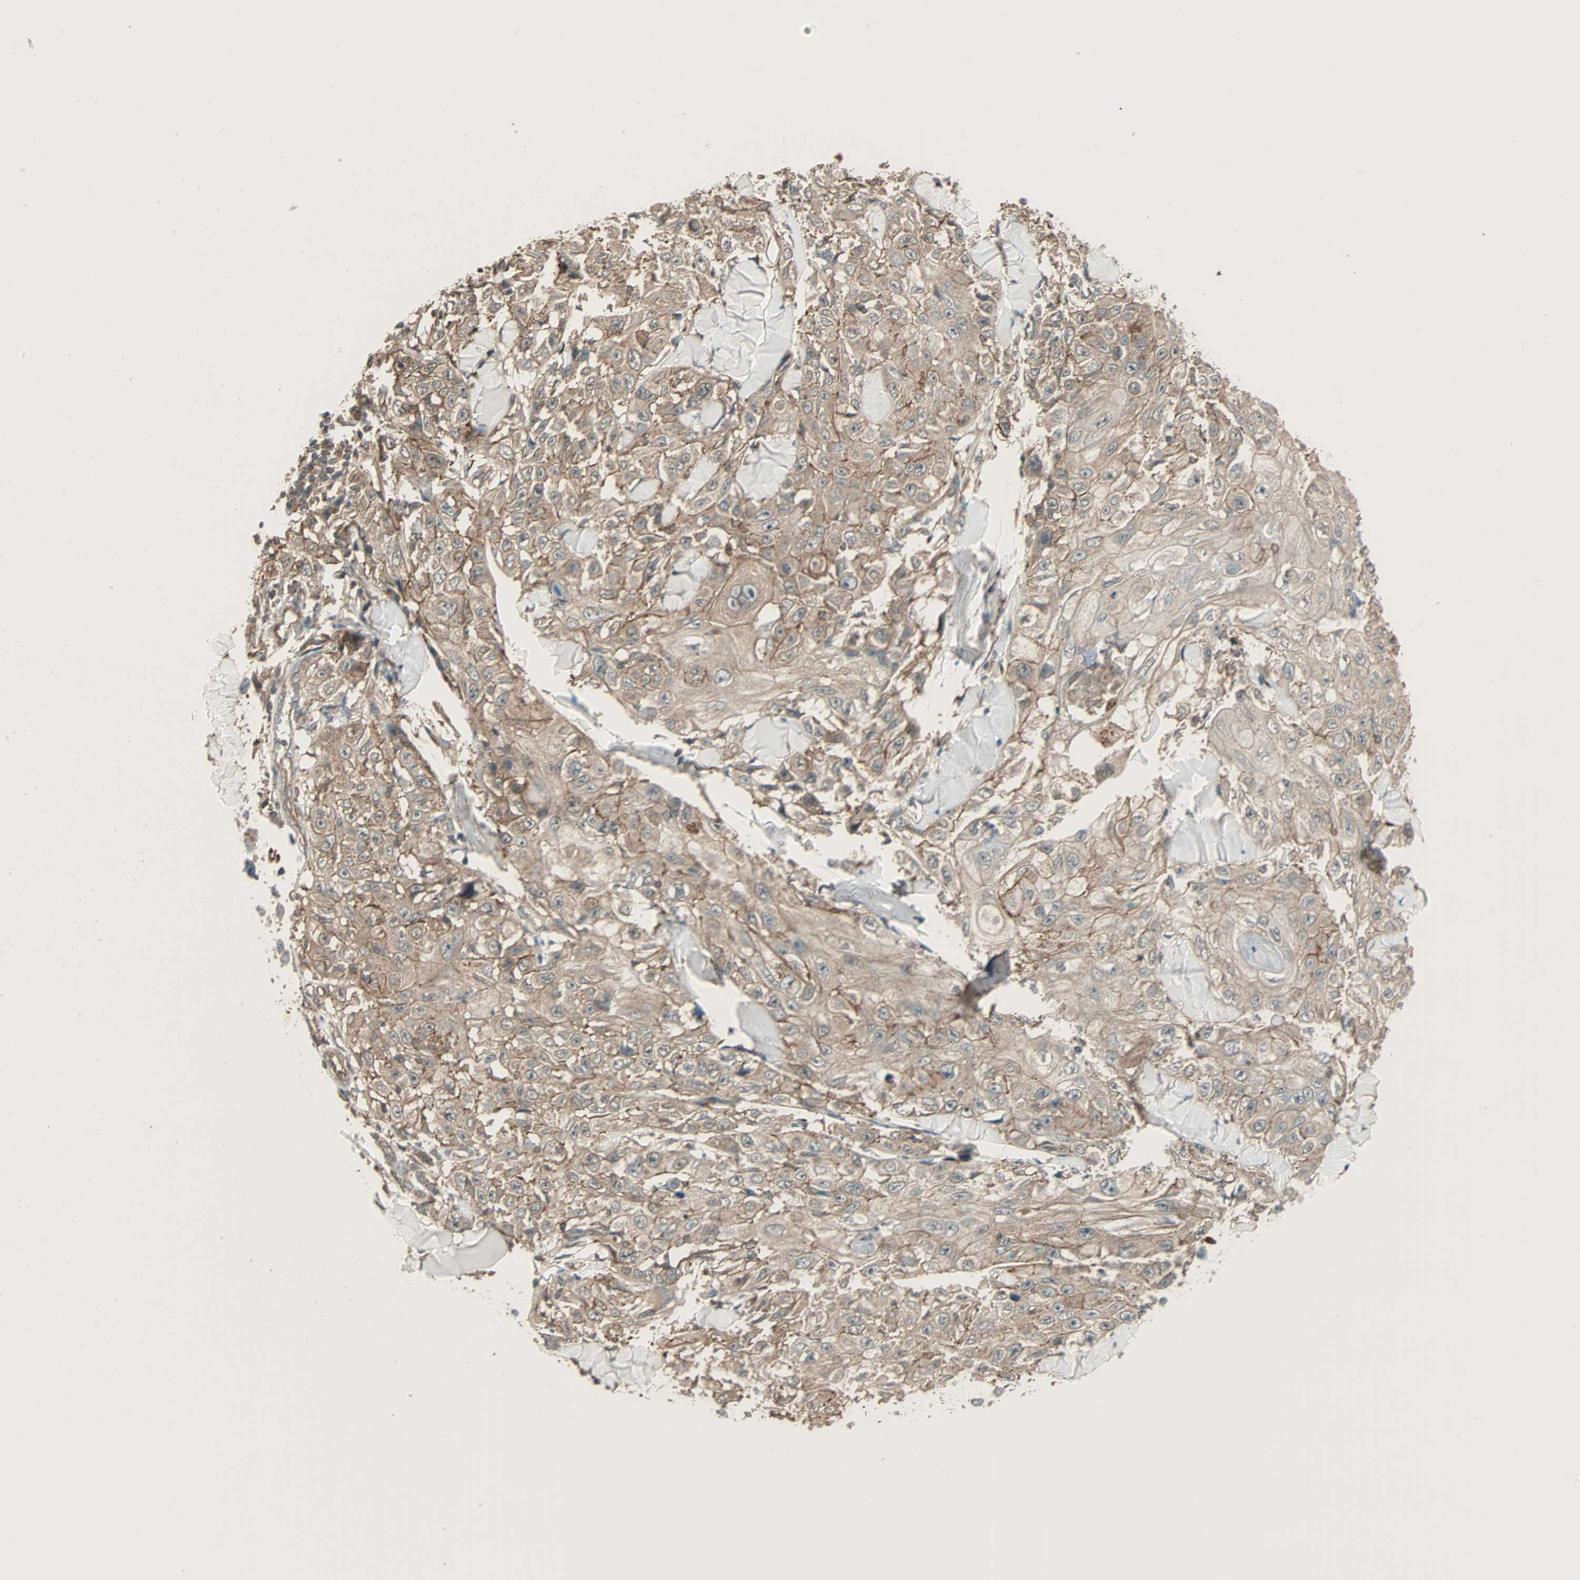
{"staining": {"intensity": "weak", "quantity": ">75%", "location": "cytoplasmic/membranous"}, "tissue": "skin cancer", "cell_type": "Tumor cells", "image_type": "cancer", "snomed": [{"axis": "morphology", "description": "Squamous cell carcinoma, NOS"}, {"axis": "topography", "description": "Skin"}], "caption": "Immunohistochemical staining of squamous cell carcinoma (skin) displays low levels of weak cytoplasmic/membranous positivity in about >75% of tumor cells.", "gene": "MAP3K21", "patient": {"sex": "male", "age": 86}}